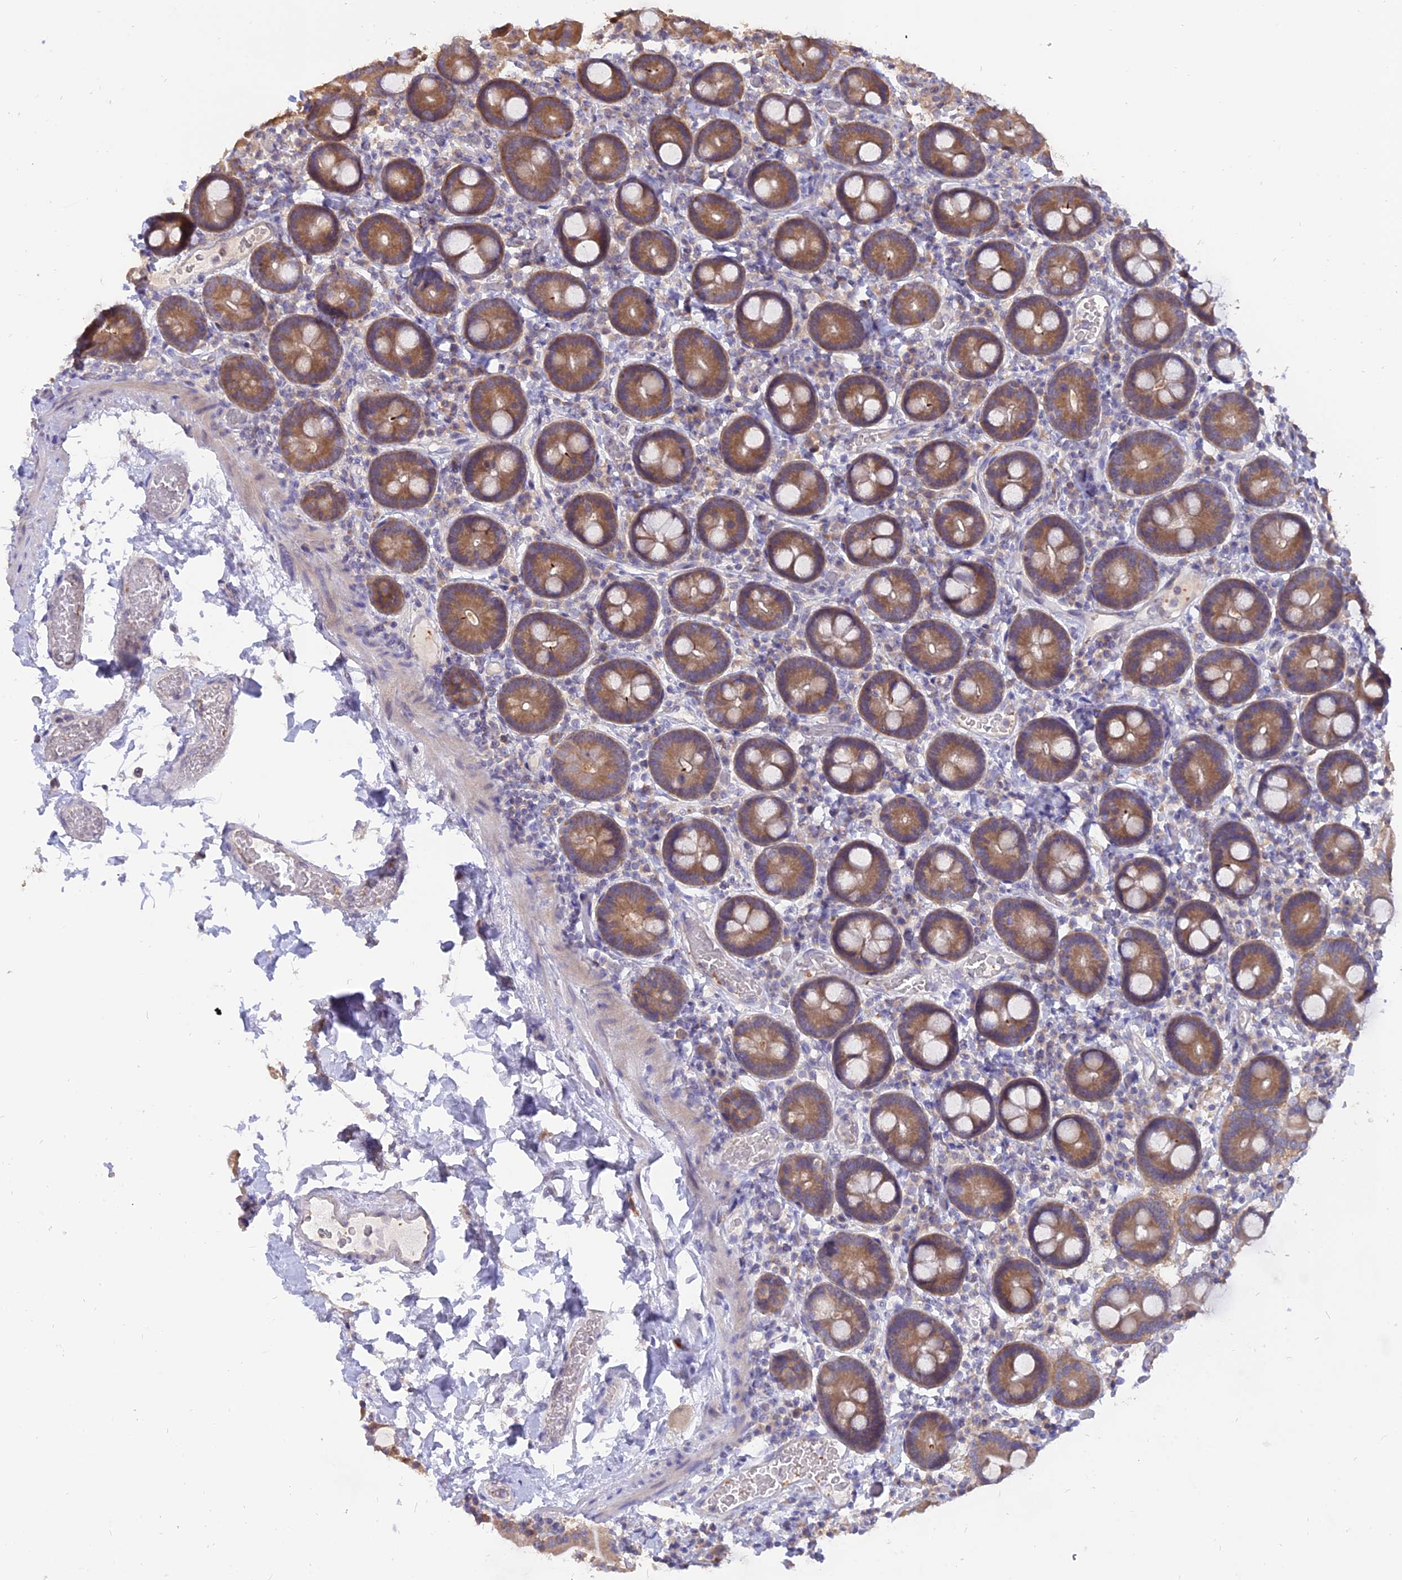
{"staining": {"intensity": "moderate", "quantity": ">75%", "location": "cytoplasmic/membranous"}, "tissue": "duodenum", "cell_type": "Glandular cells", "image_type": "normal", "snomed": [{"axis": "morphology", "description": "Normal tissue, NOS"}, {"axis": "topography", "description": "Duodenum"}], "caption": "Protein staining demonstrates moderate cytoplasmic/membranous staining in approximately >75% of glandular cells in benign duodenum.", "gene": "IL21R", "patient": {"sex": "male", "age": 55}}